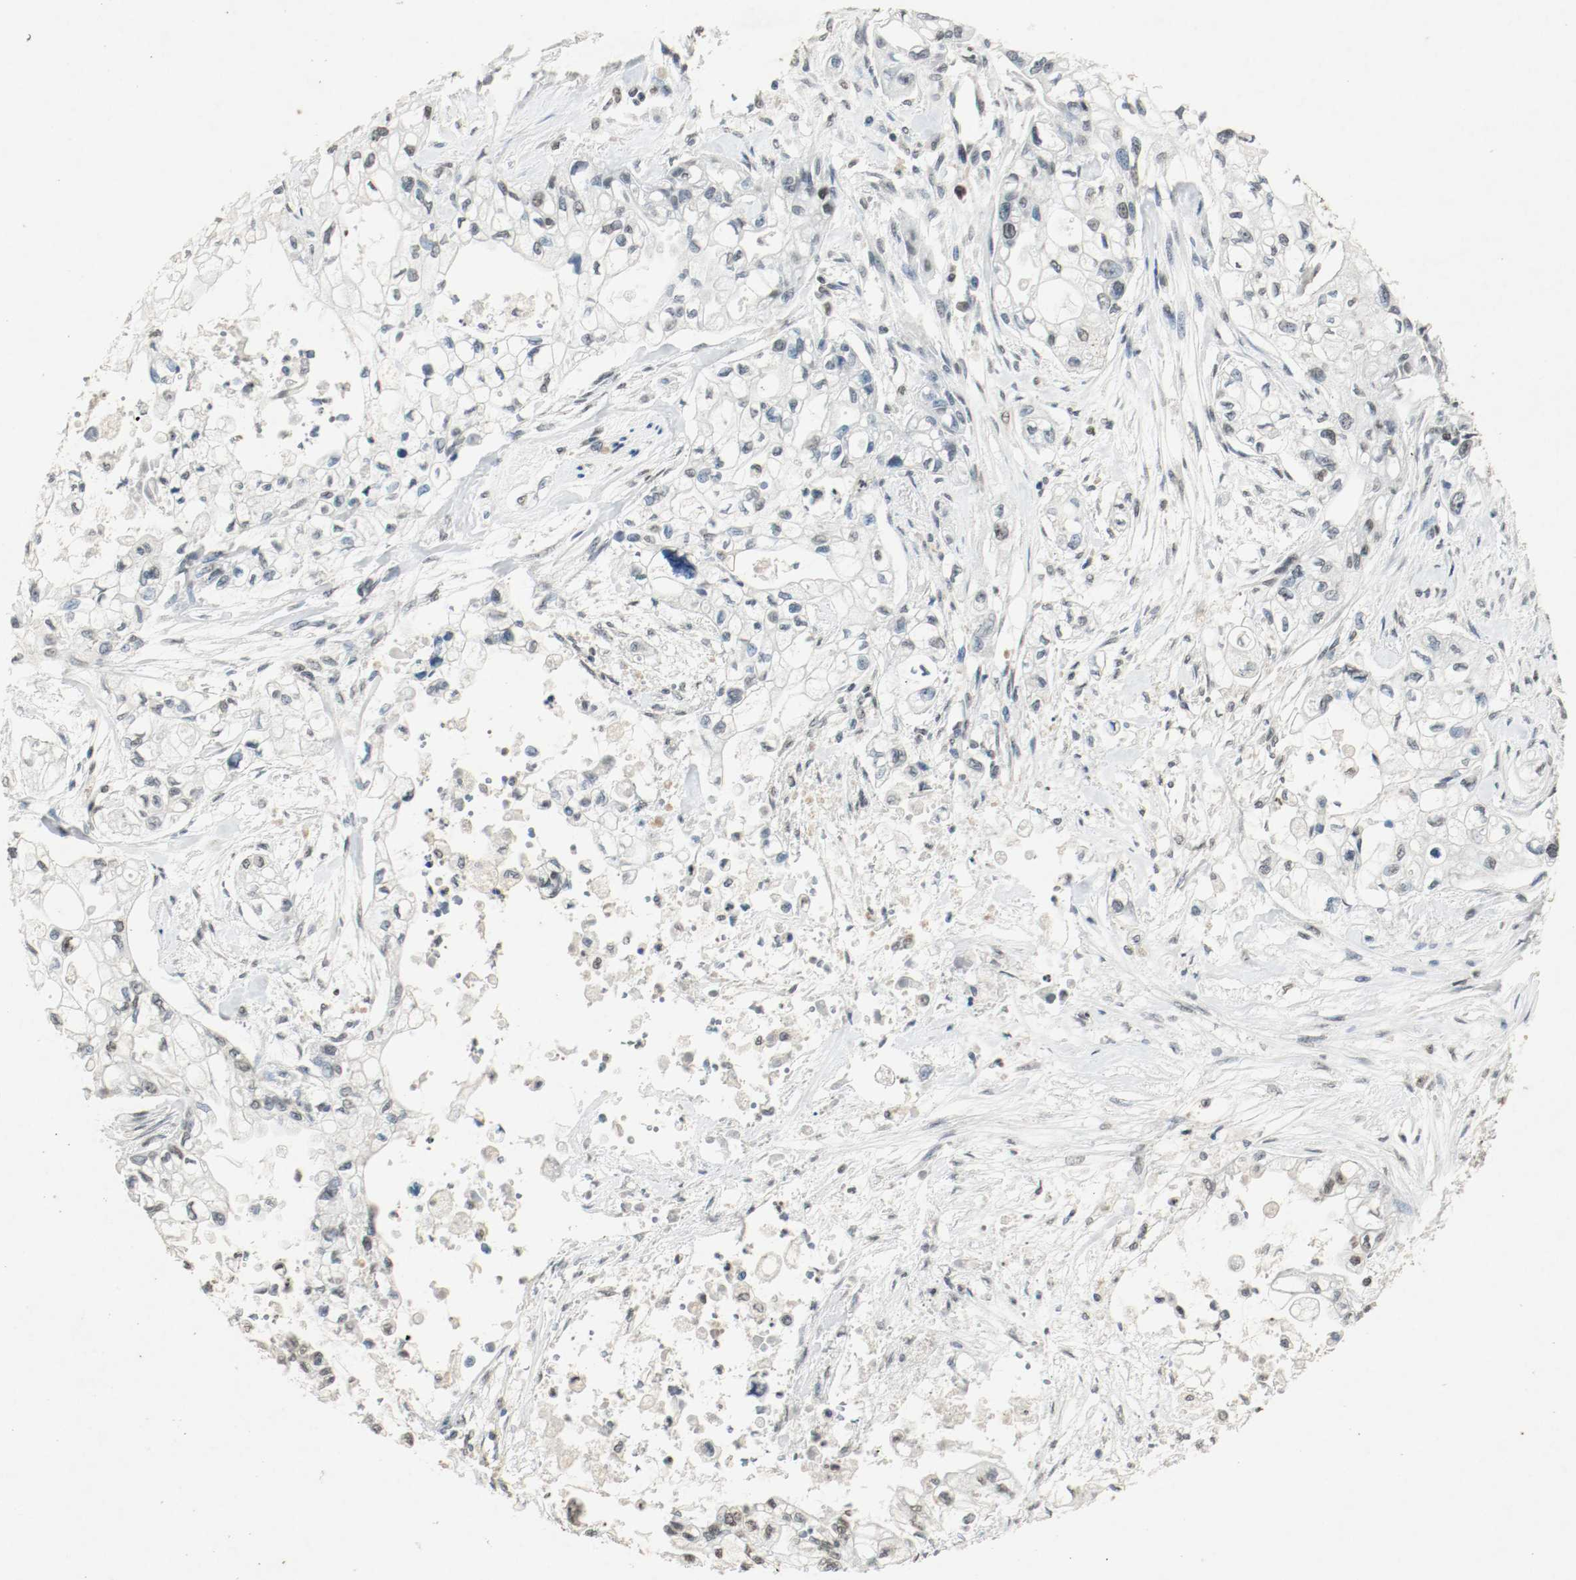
{"staining": {"intensity": "weak", "quantity": "25%-75%", "location": "nuclear"}, "tissue": "pancreatic cancer", "cell_type": "Tumor cells", "image_type": "cancer", "snomed": [{"axis": "morphology", "description": "Normal tissue, NOS"}, {"axis": "topography", "description": "Pancreas"}], "caption": "This is an image of IHC staining of pancreatic cancer, which shows weak positivity in the nuclear of tumor cells.", "gene": "DNMT1", "patient": {"sex": "male", "age": 42}}